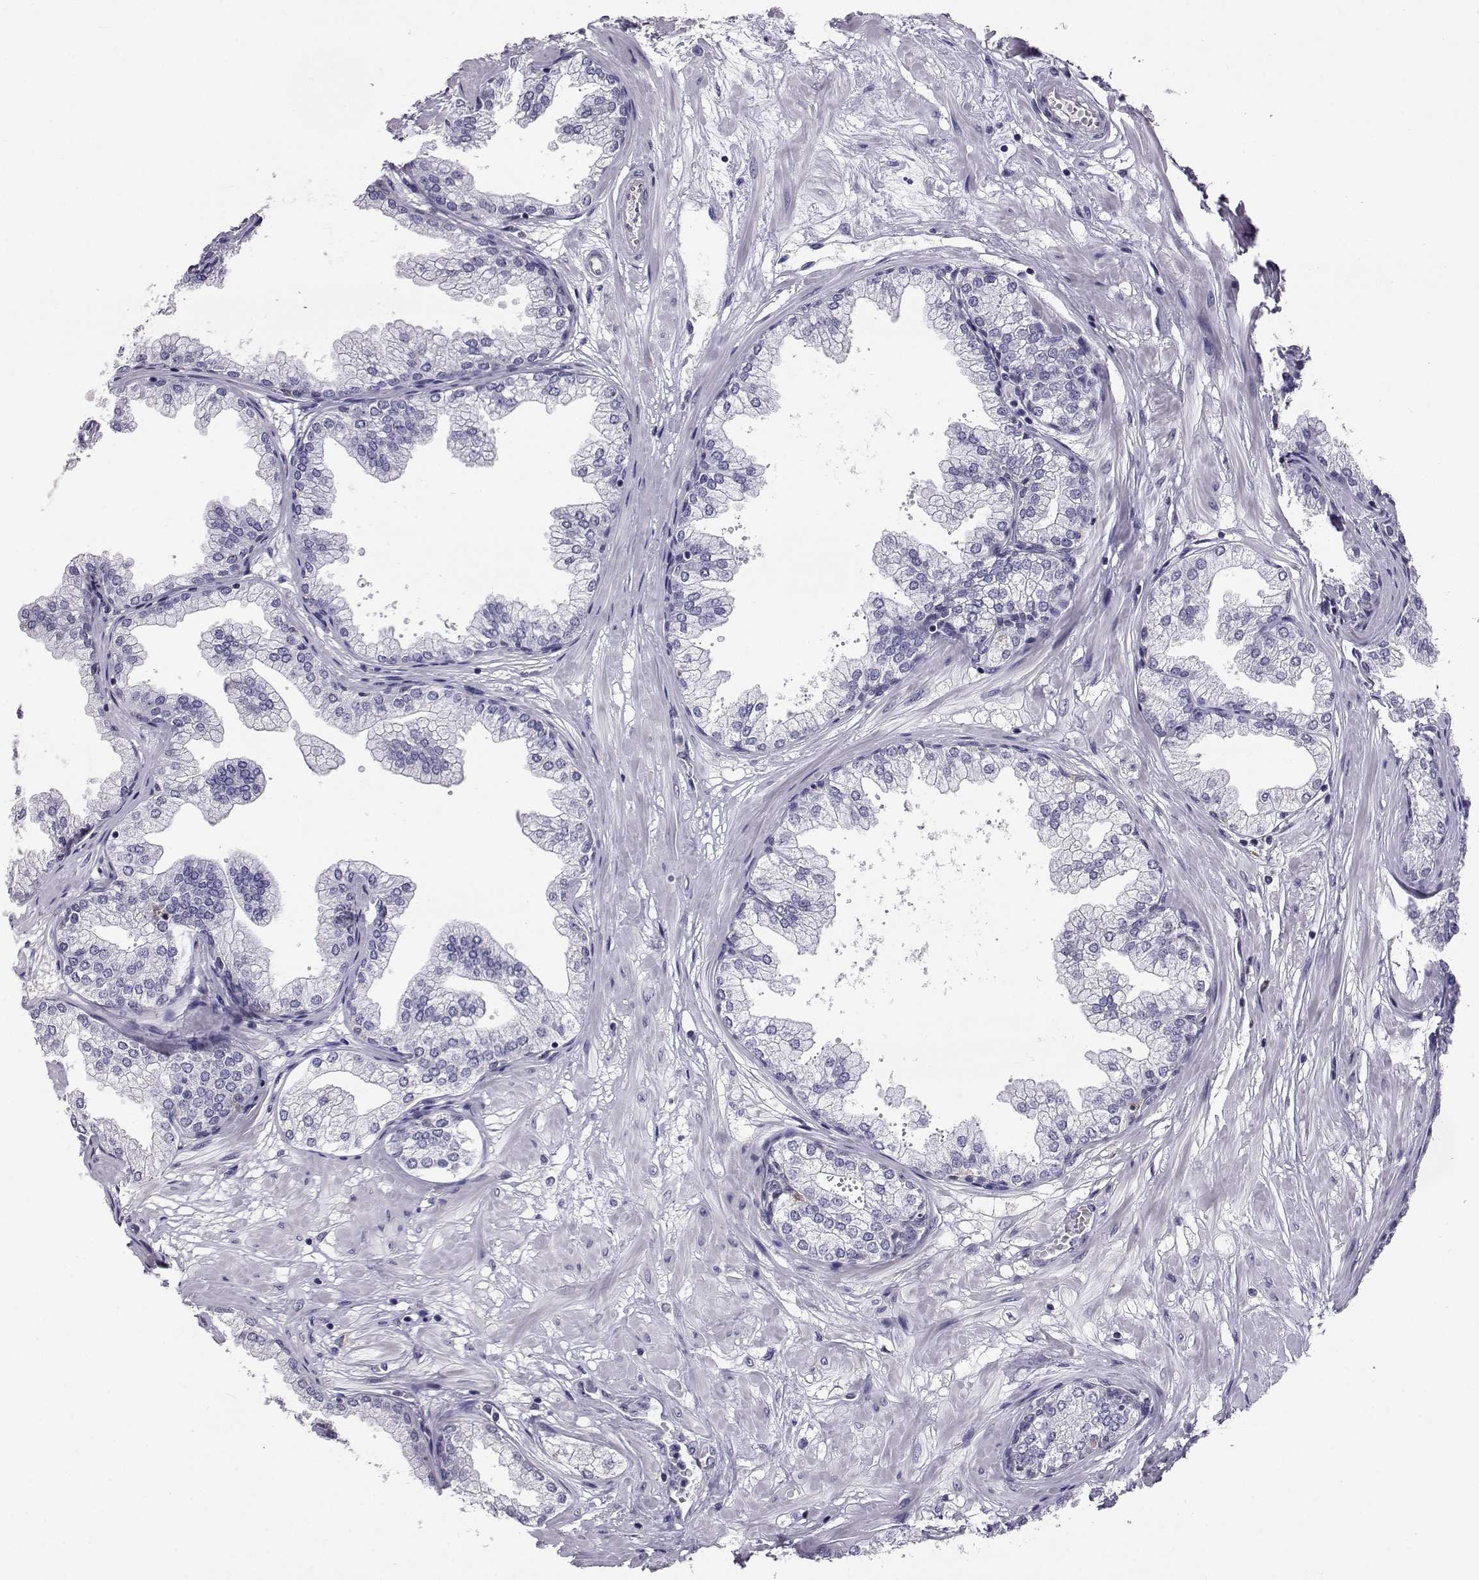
{"staining": {"intensity": "negative", "quantity": "none", "location": "none"}, "tissue": "prostate", "cell_type": "Glandular cells", "image_type": "normal", "snomed": [{"axis": "morphology", "description": "Normal tissue, NOS"}, {"axis": "topography", "description": "Prostate"}], "caption": "DAB (3,3'-diaminobenzidine) immunohistochemical staining of benign human prostate exhibits no significant staining in glandular cells.", "gene": "AKR1B1", "patient": {"sex": "male", "age": 37}}